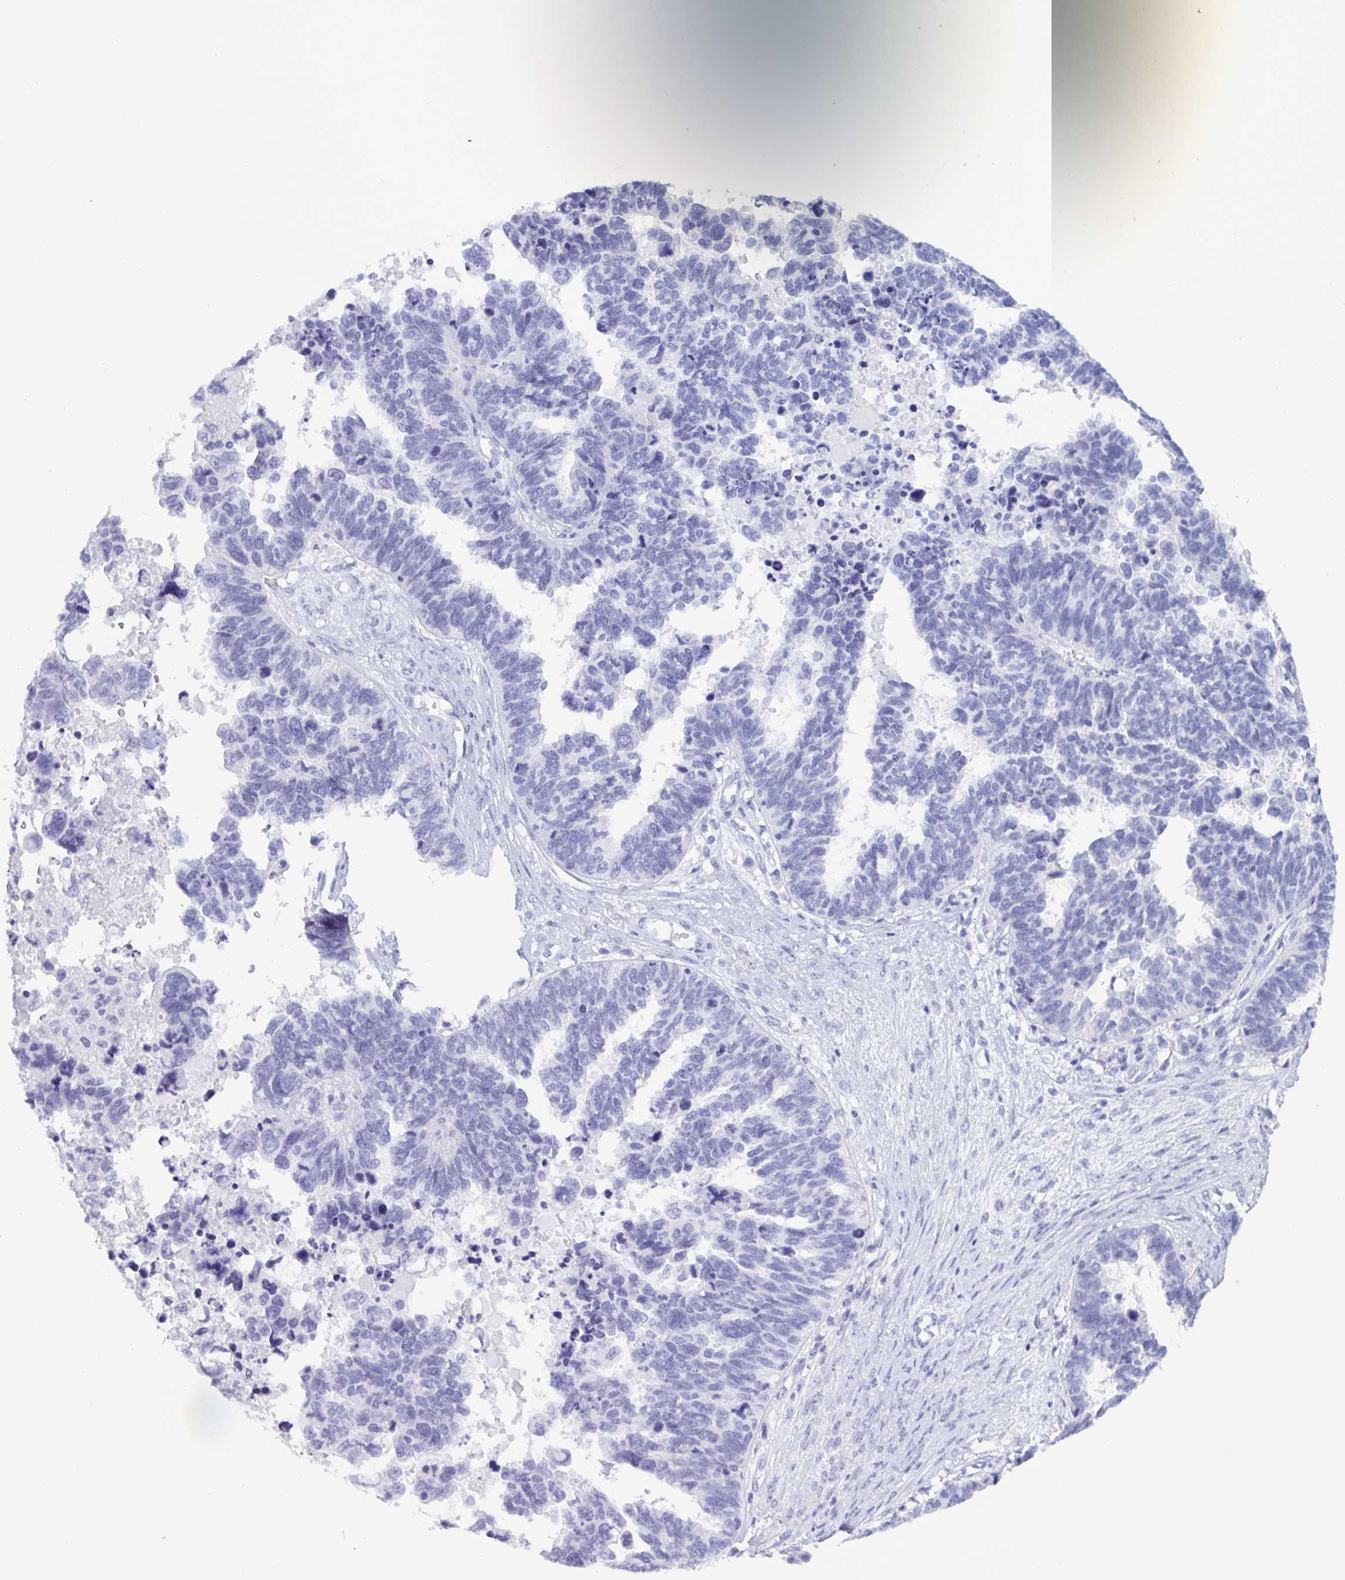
{"staining": {"intensity": "negative", "quantity": "none", "location": "none"}, "tissue": "ovarian cancer", "cell_type": "Tumor cells", "image_type": "cancer", "snomed": [{"axis": "morphology", "description": "Cystadenocarcinoma, serous, NOS"}, {"axis": "topography", "description": "Ovary"}], "caption": "DAB immunohistochemical staining of ovarian serous cystadenocarcinoma displays no significant expression in tumor cells. Brightfield microscopy of IHC stained with DAB (3,3'-diaminobenzidine) (brown) and hematoxylin (blue), captured at high magnification.", "gene": "CDX4", "patient": {"sex": "female", "age": 60}}